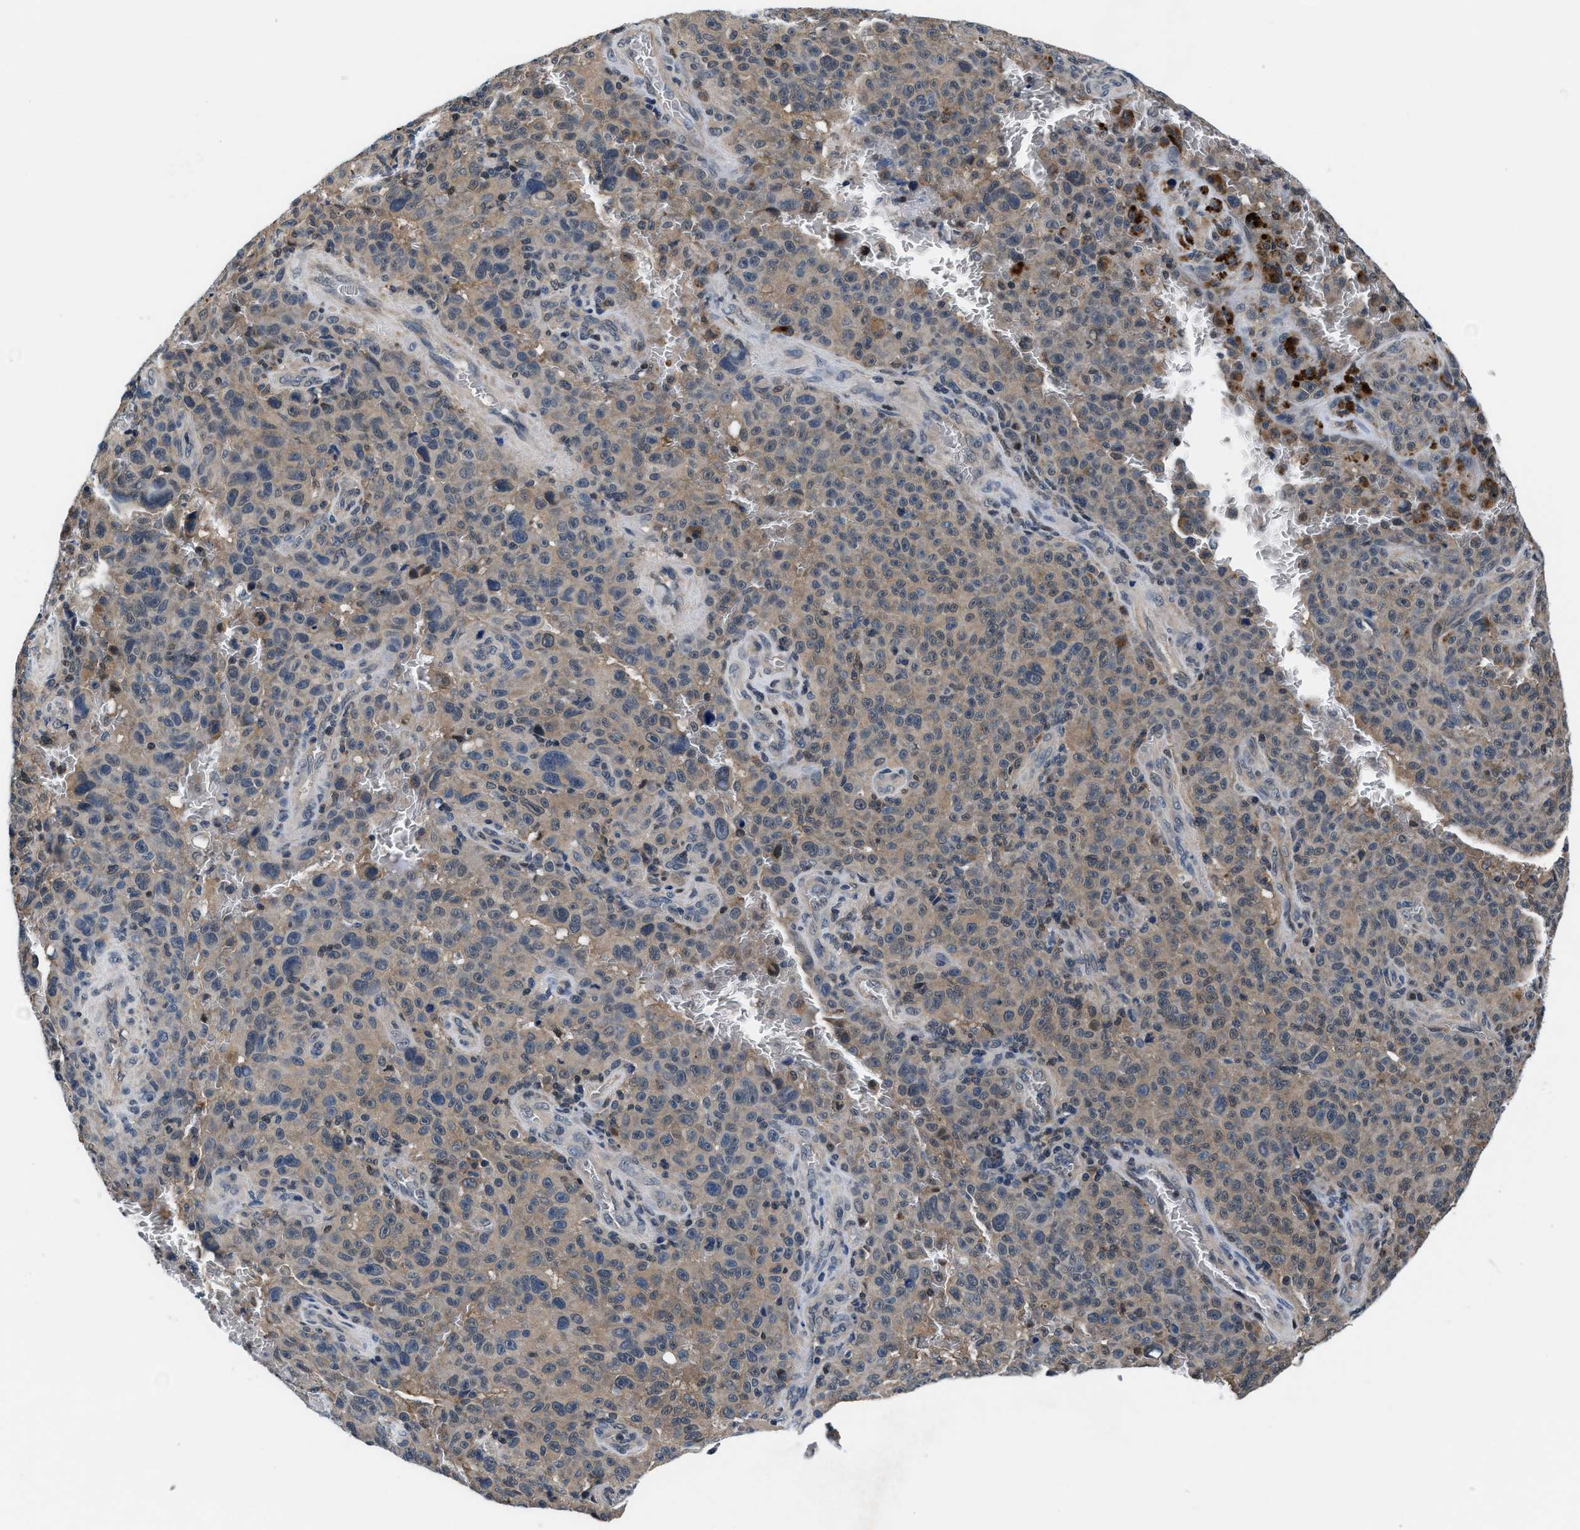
{"staining": {"intensity": "weak", "quantity": "25%-75%", "location": "cytoplasmic/membranous"}, "tissue": "melanoma", "cell_type": "Tumor cells", "image_type": "cancer", "snomed": [{"axis": "morphology", "description": "Malignant melanoma, NOS"}, {"axis": "topography", "description": "Skin"}], "caption": "Approximately 25%-75% of tumor cells in malignant melanoma reveal weak cytoplasmic/membranous protein positivity as visualized by brown immunohistochemical staining.", "gene": "PRPSAP2", "patient": {"sex": "female", "age": 82}}